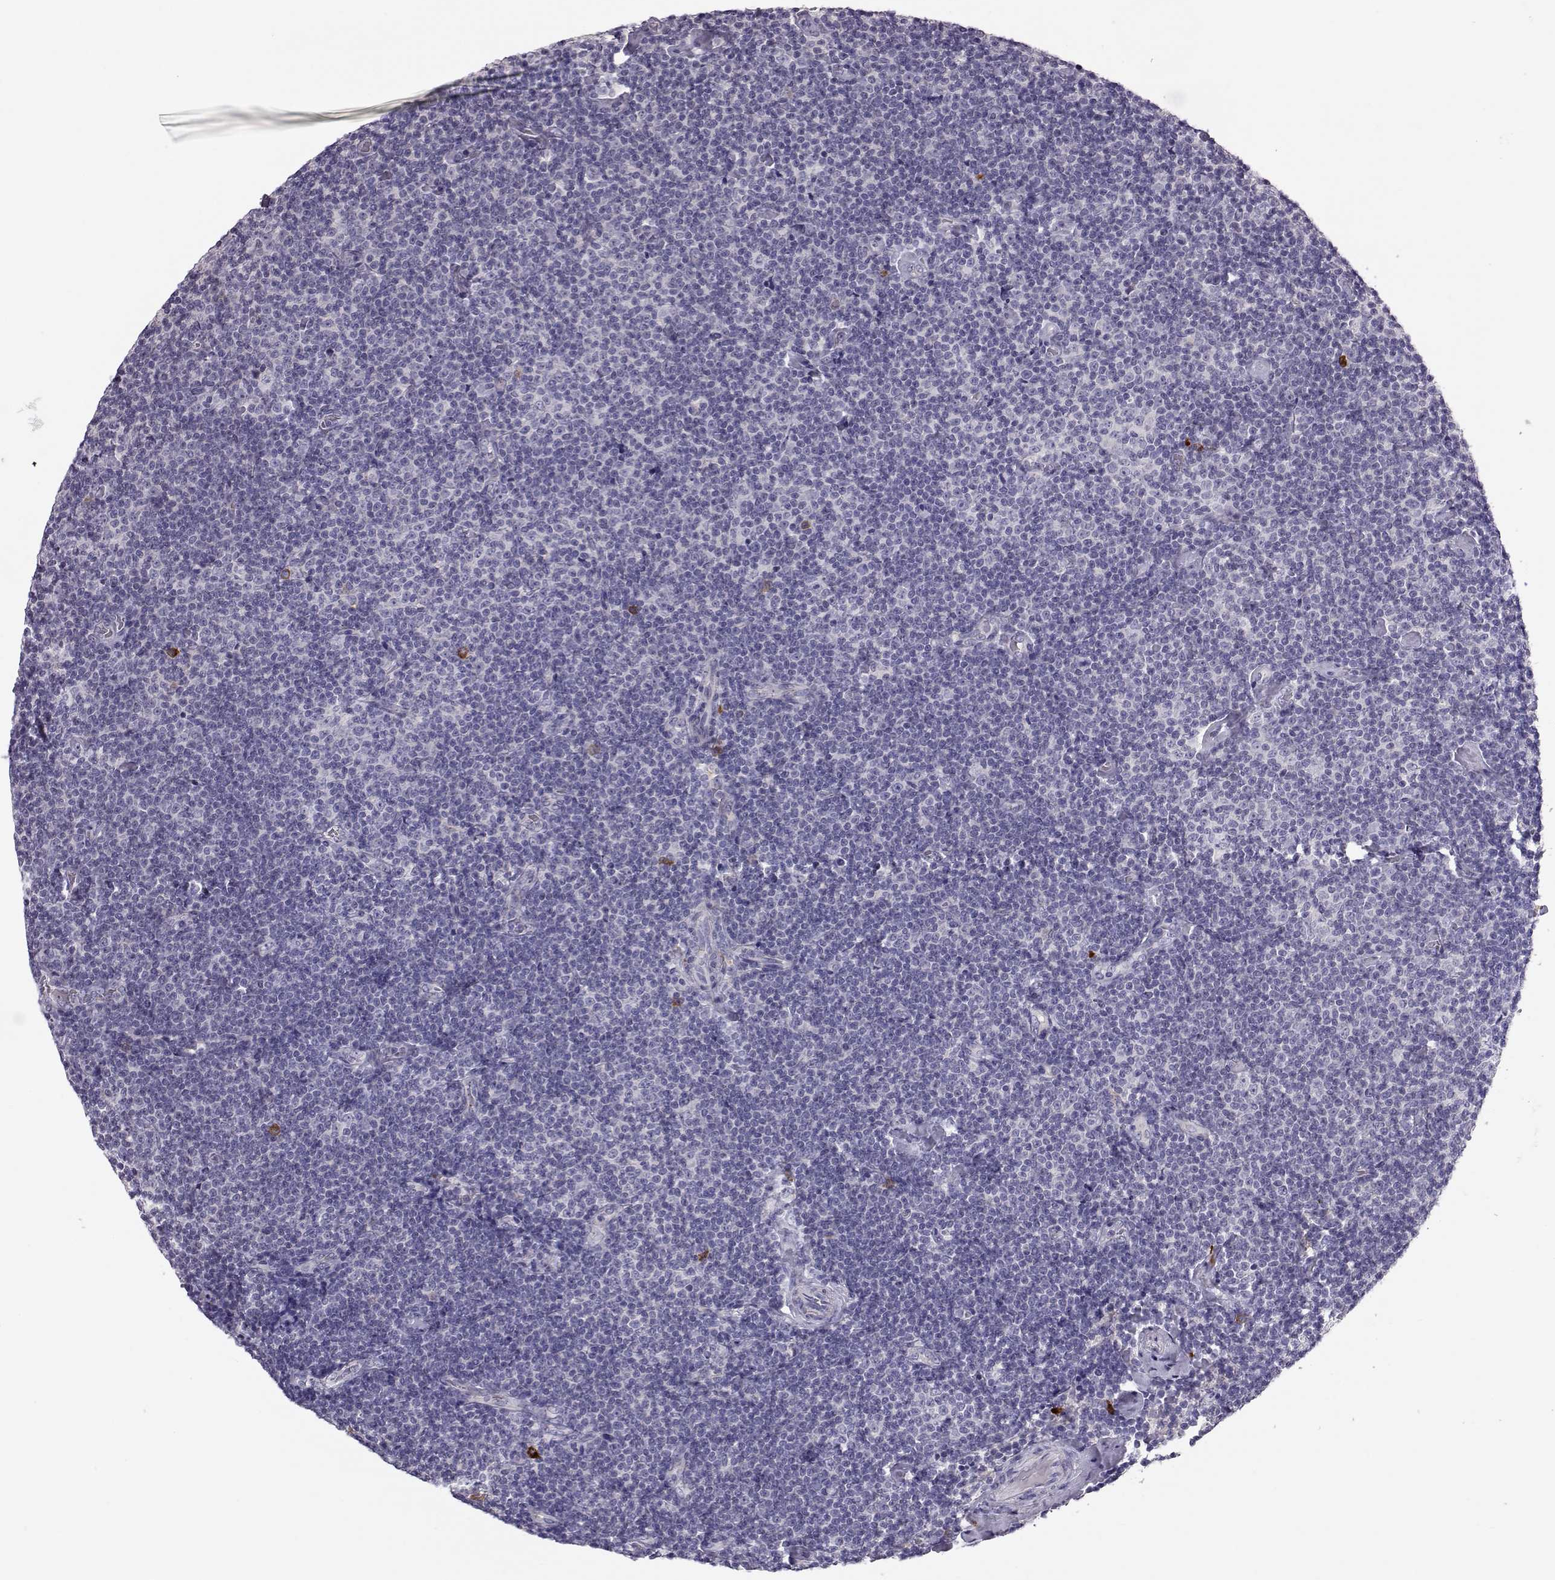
{"staining": {"intensity": "negative", "quantity": "none", "location": "none"}, "tissue": "lymphoma", "cell_type": "Tumor cells", "image_type": "cancer", "snomed": [{"axis": "morphology", "description": "Malignant lymphoma, non-Hodgkin's type, Low grade"}, {"axis": "topography", "description": "Lymph node"}], "caption": "A micrograph of low-grade malignant lymphoma, non-Hodgkin's type stained for a protein displays no brown staining in tumor cells.", "gene": "ADGRG5", "patient": {"sex": "male", "age": 81}}